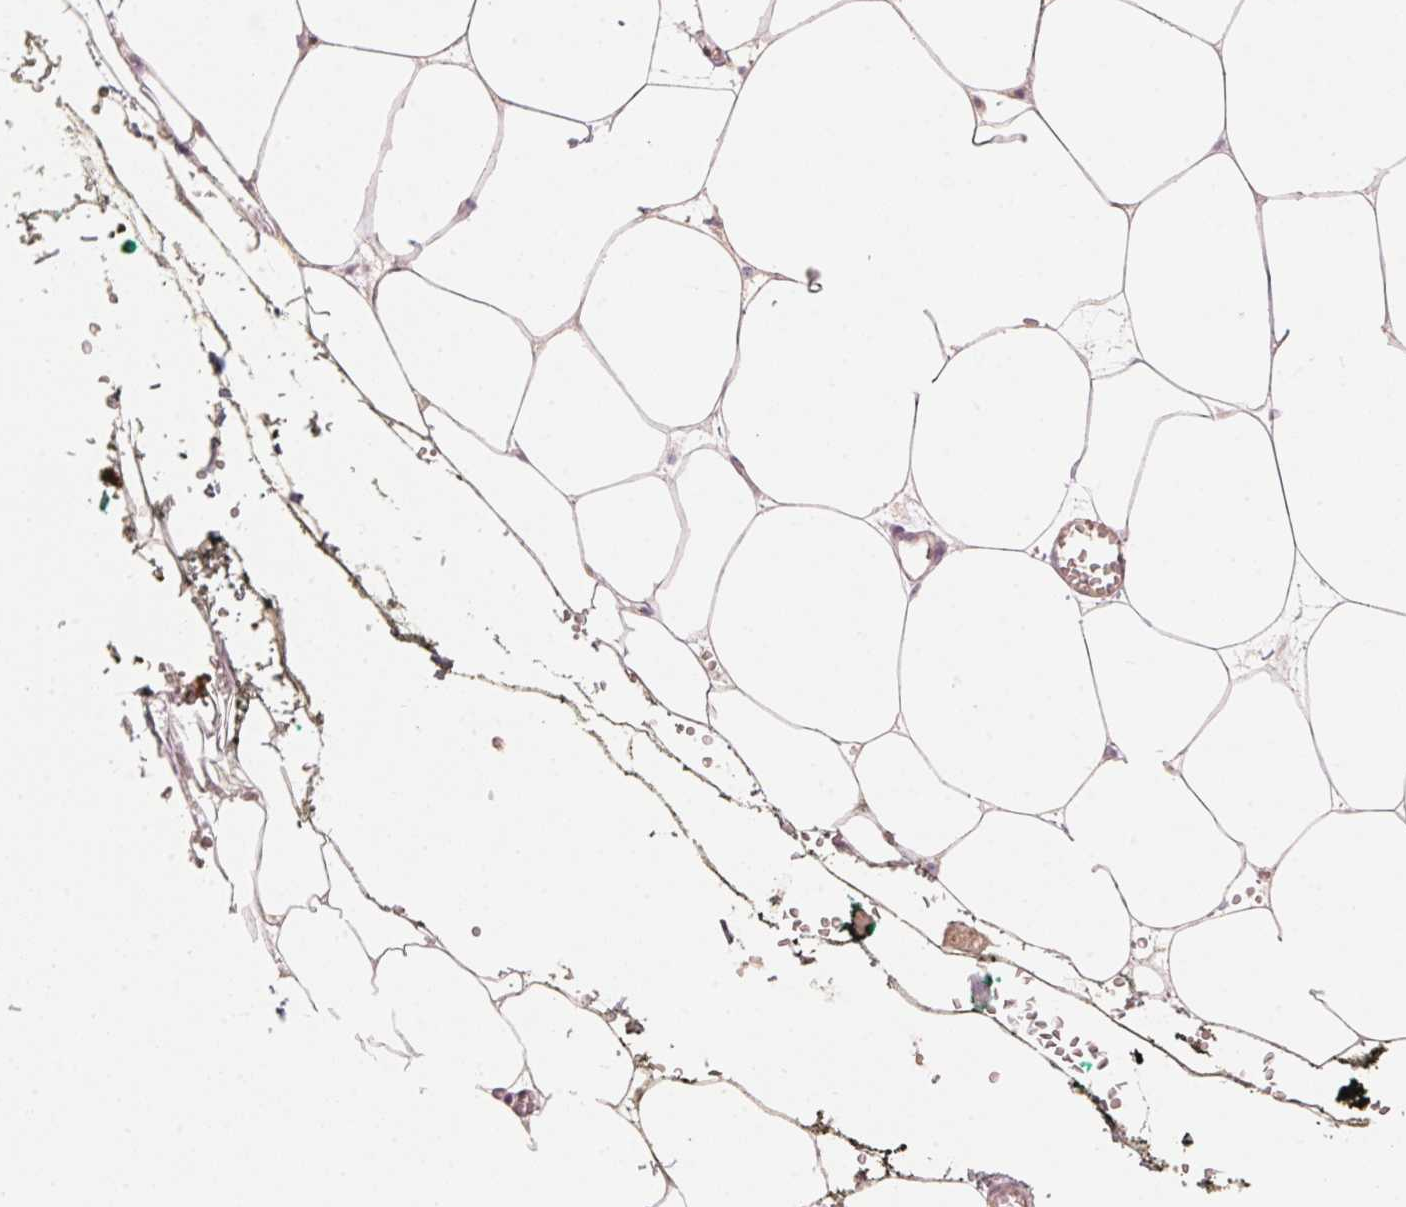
{"staining": {"intensity": "negative", "quantity": "none", "location": "none"}, "tissue": "adipose tissue", "cell_type": "Adipocytes", "image_type": "normal", "snomed": [{"axis": "morphology", "description": "Normal tissue, NOS"}, {"axis": "topography", "description": "Adipose tissue"}, {"axis": "topography", "description": "Pancreas"}, {"axis": "topography", "description": "Peripheral nerve tissue"}], "caption": "This is an immunohistochemistry (IHC) histopathology image of normal adipose tissue. There is no expression in adipocytes.", "gene": "TP53AIP1", "patient": {"sex": "female", "age": 58}}